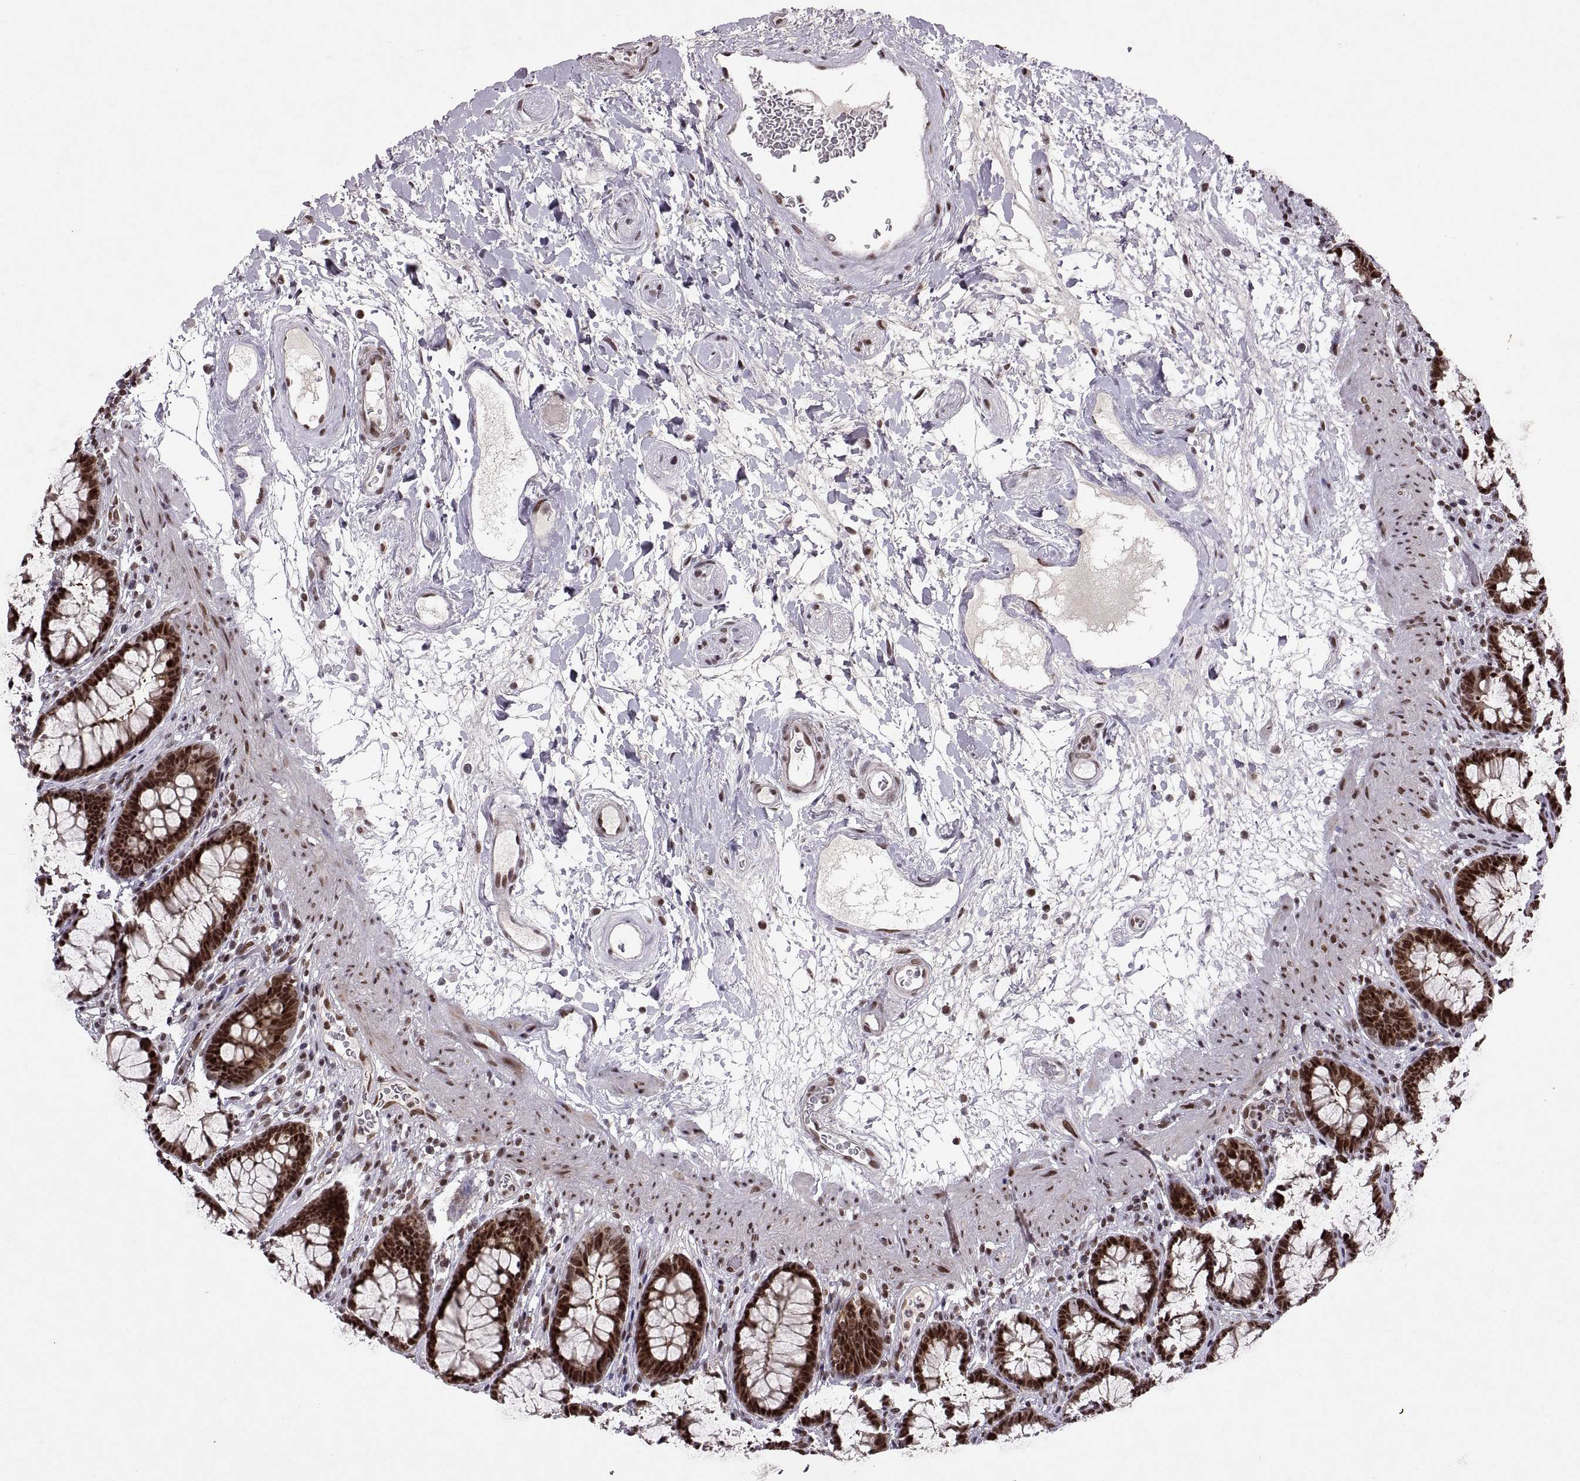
{"staining": {"intensity": "strong", "quantity": ">75%", "location": "nuclear"}, "tissue": "rectum", "cell_type": "Glandular cells", "image_type": "normal", "snomed": [{"axis": "morphology", "description": "Normal tissue, NOS"}, {"axis": "topography", "description": "Rectum"}], "caption": "Immunohistochemistry (IHC) histopathology image of unremarkable rectum: human rectum stained using IHC demonstrates high levels of strong protein expression localized specifically in the nuclear of glandular cells, appearing as a nuclear brown color.", "gene": "MT1E", "patient": {"sex": "male", "age": 72}}